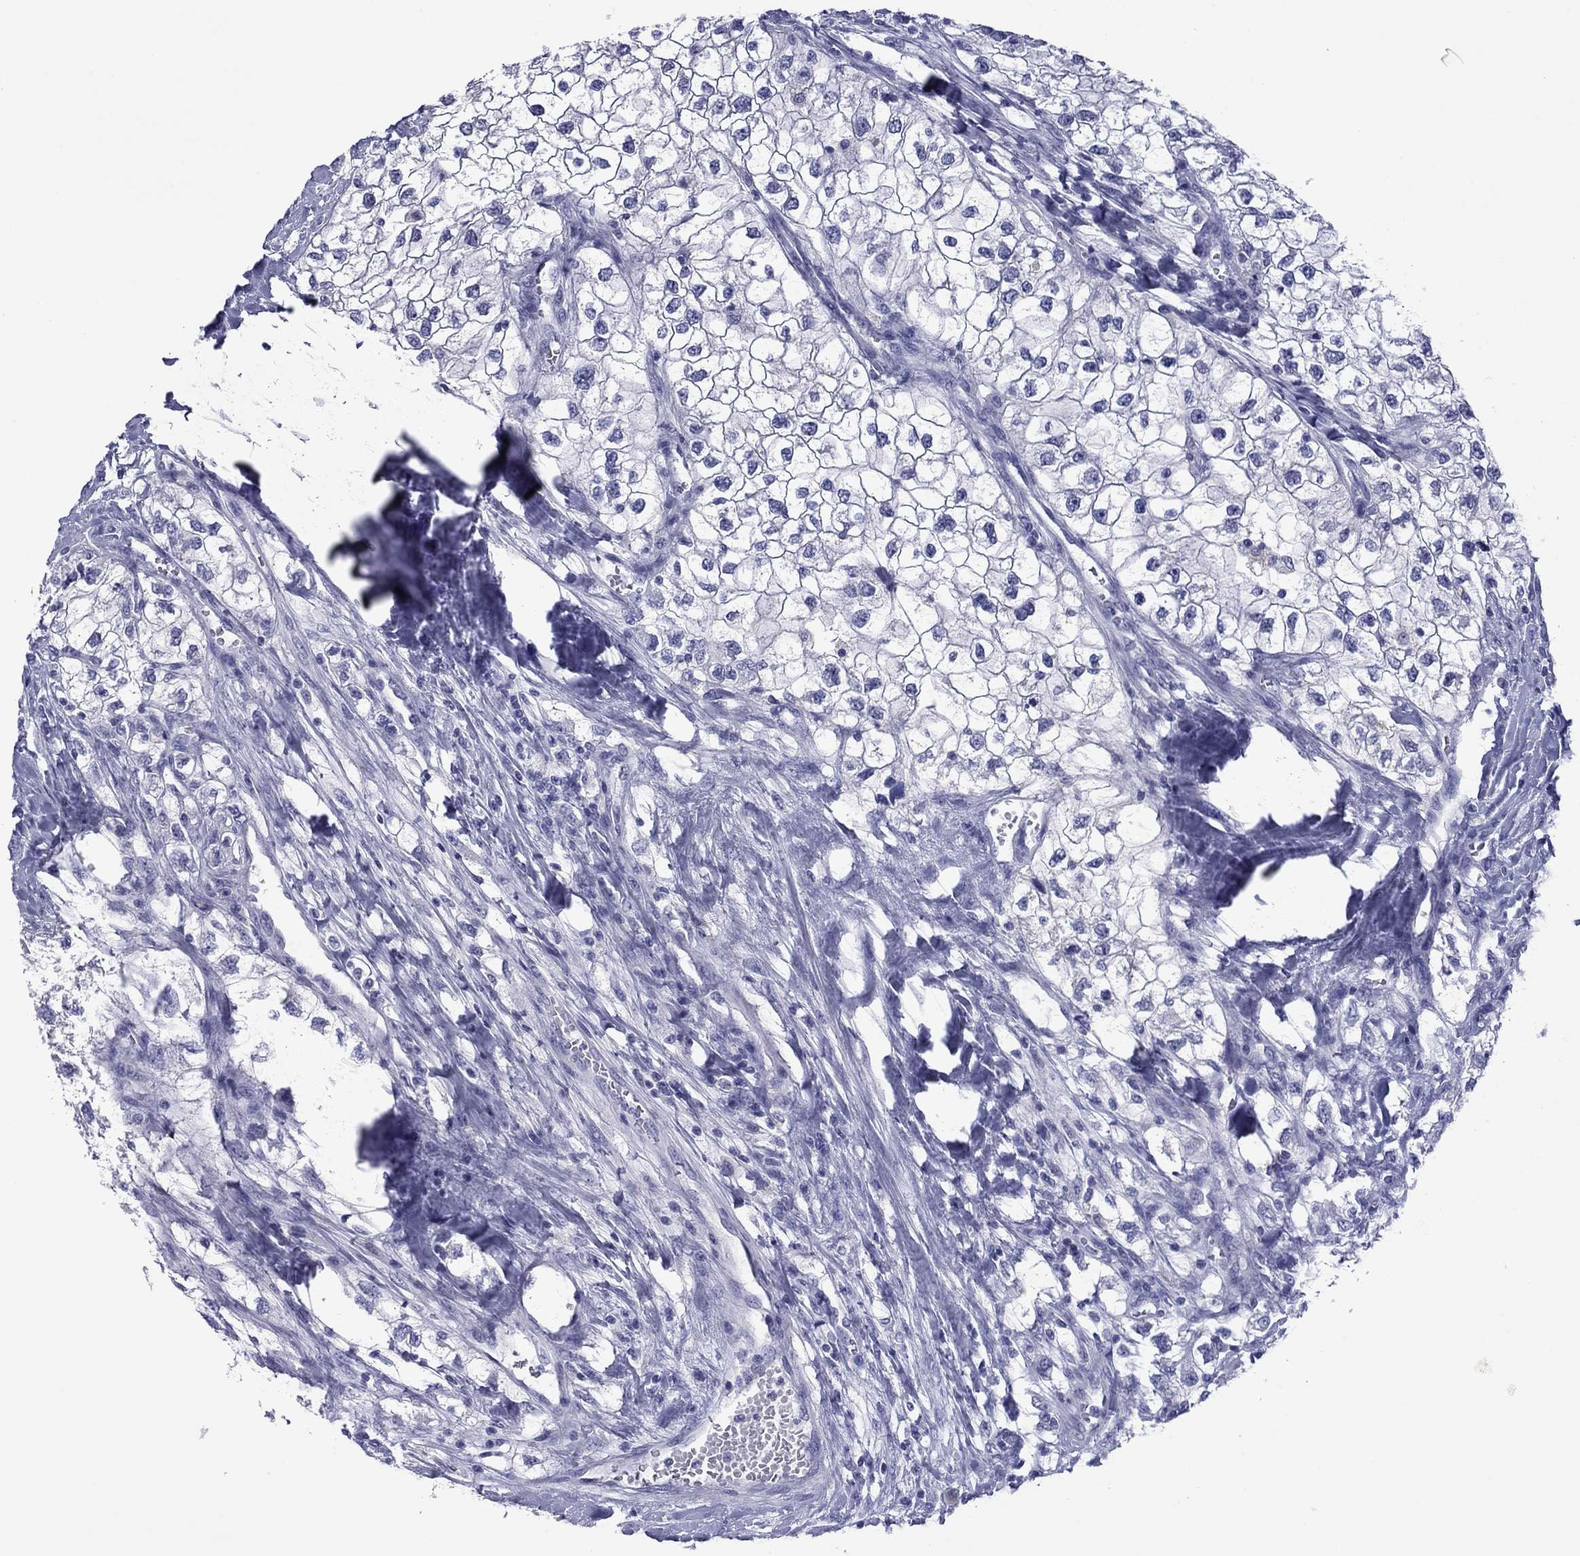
{"staining": {"intensity": "negative", "quantity": "none", "location": "none"}, "tissue": "renal cancer", "cell_type": "Tumor cells", "image_type": "cancer", "snomed": [{"axis": "morphology", "description": "Adenocarcinoma, NOS"}, {"axis": "topography", "description": "Kidney"}], "caption": "Tumor cells are negative for protein expression in human renal adenocarcinoma. The staining is performed using DAB (3,3'-diaminobenzidine) brown chromogen with nuclei counter-stained in using hematoxylin.", "gene": "TCFL5", "patient": {"sex": "male", "age": 59}}